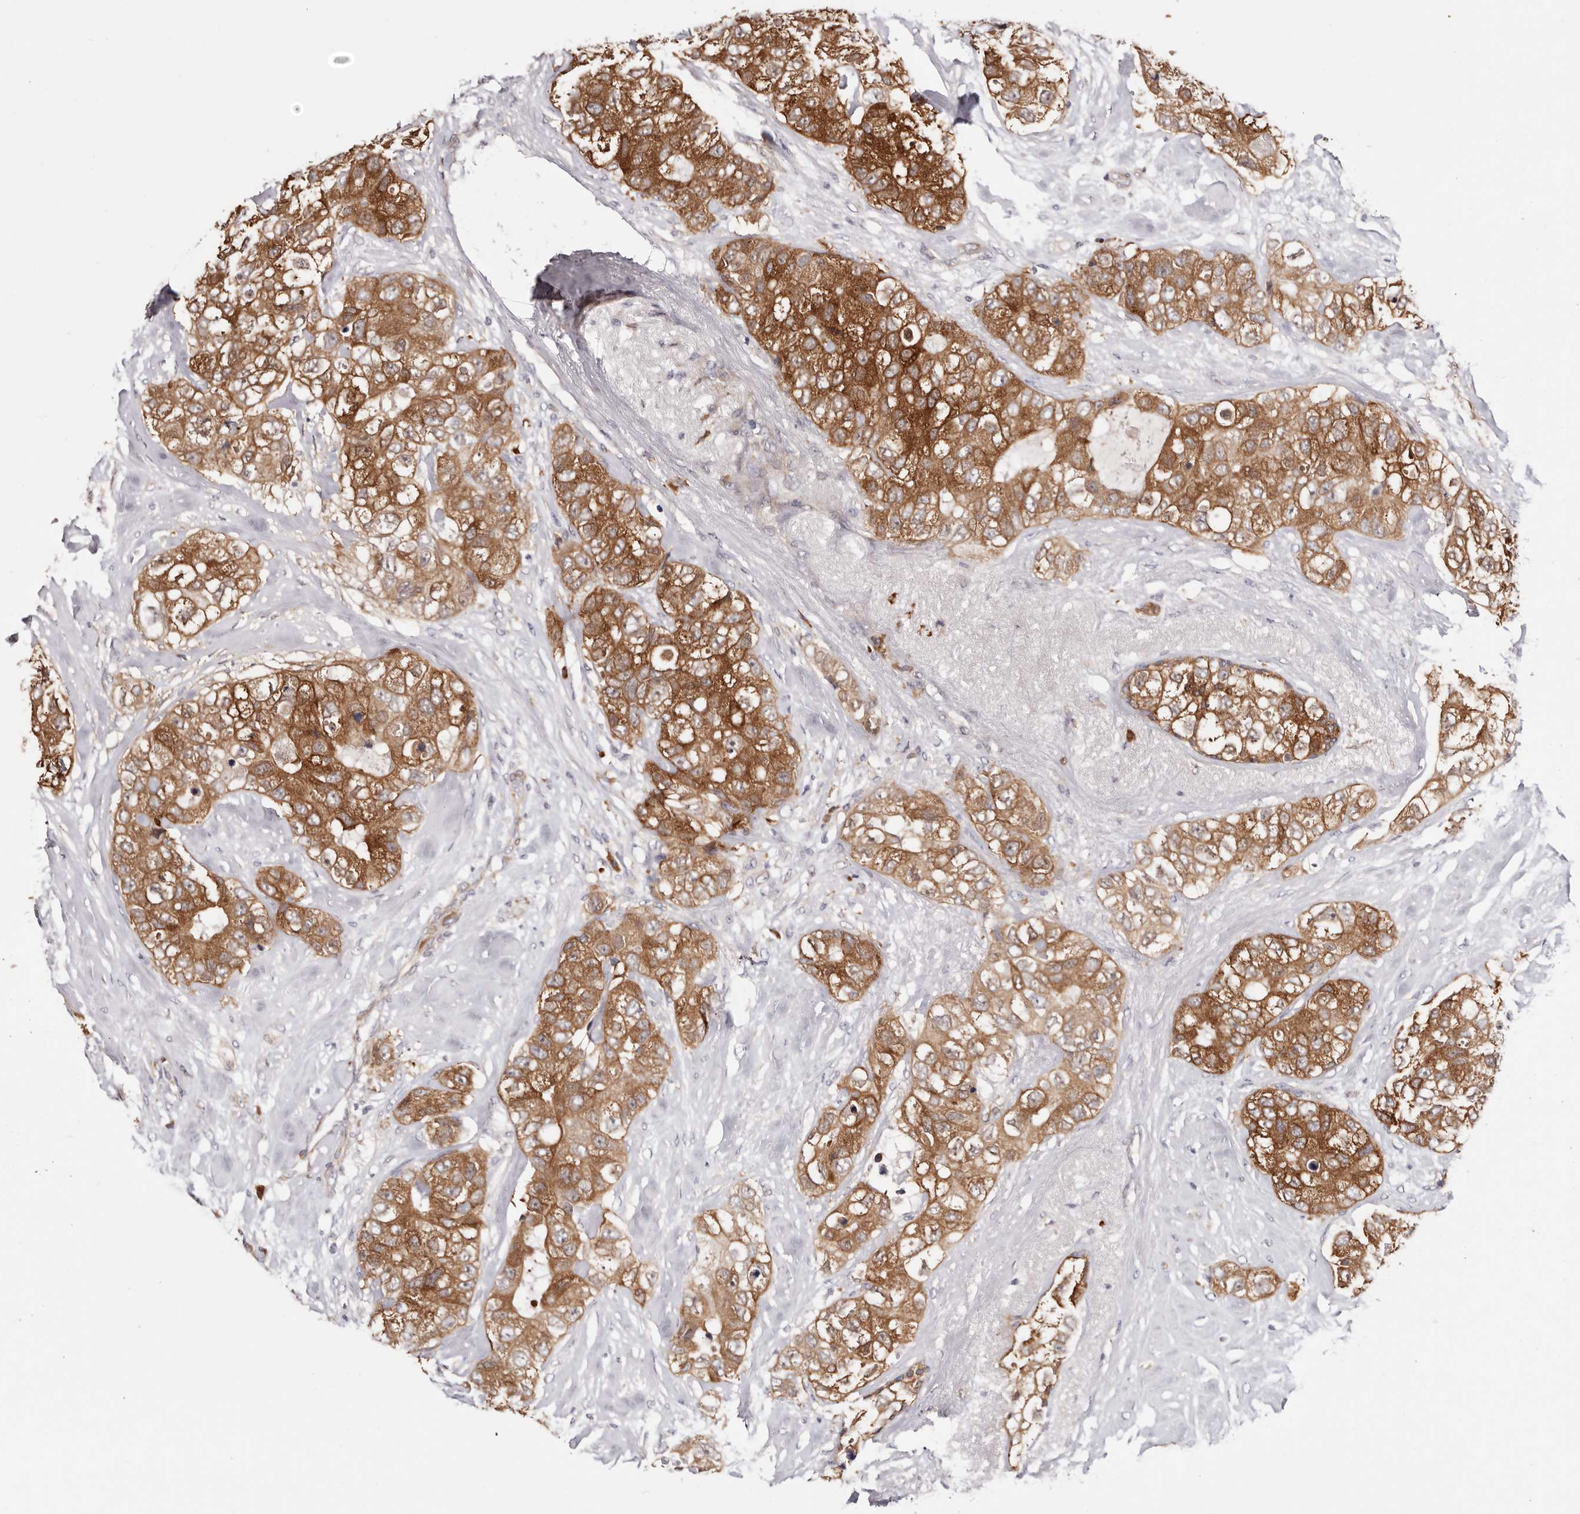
{"staining": {"intensity": "strong", "quantity": ">75%", "location": "cytoplasmic/membranous"}, "tissue": "breast cancer", "cell_type": "Tumor cells", "image_type": "cancer", "snomed": [{"axis": "morphology", "description": "Duct carcinoma"}, {"axis": "topography", "description": "Breast"}], "caption": "Immunohistochemistry image of neoplastic tissue: breast cancer stained using immunohistochemistry reveals high levels of strong protein expression localized specifically in the cytoplasmic/membranous of tumor cells, appearing as a cytoplasmic/membranous brown color.", "gene": "GFOD1", "patient": {"sex": "female", "age": 62}}